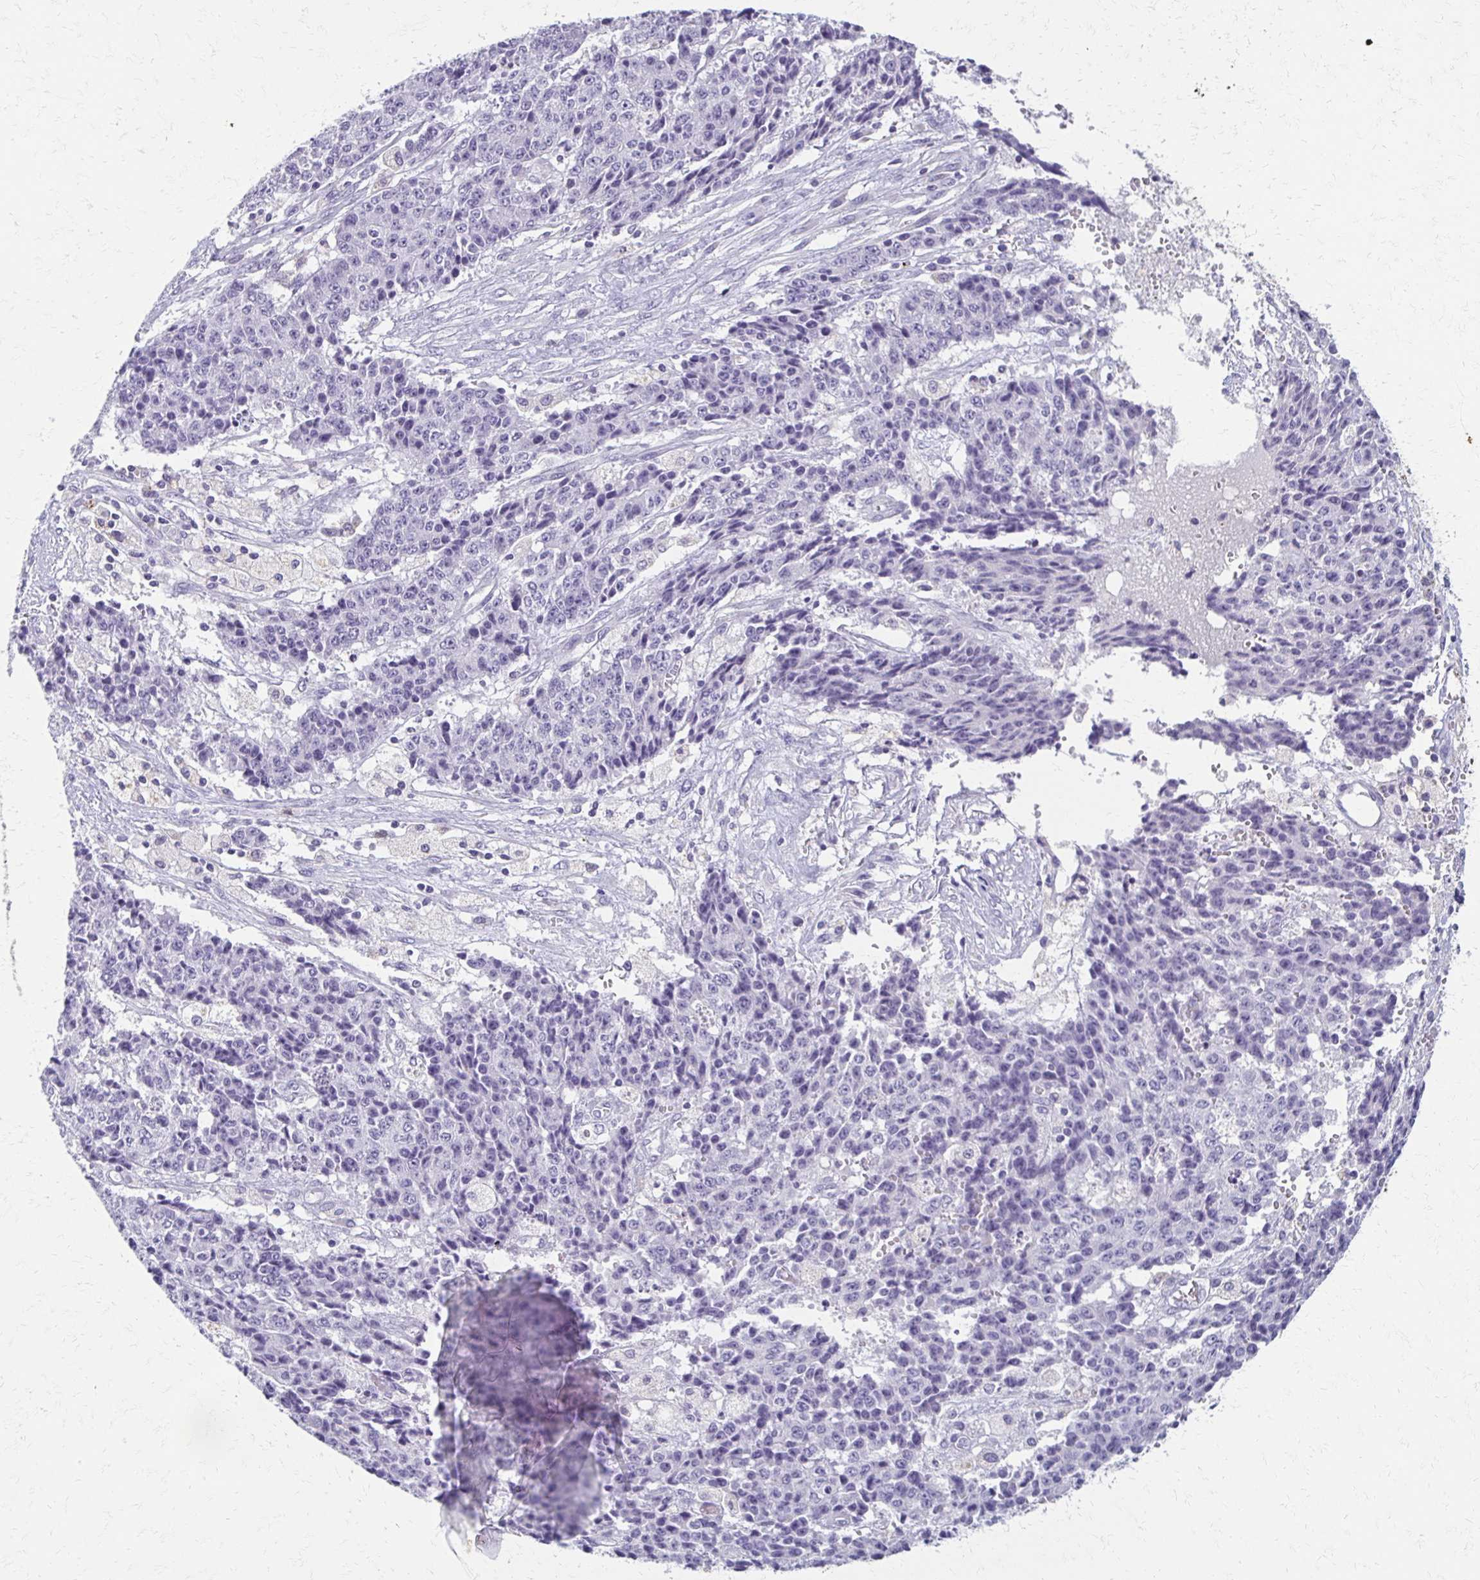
{"staining": {"intensity": "negative", "quantity": "none", "location": "none"}, "tissue": "ovarian cancer", "cell_type": "Tumor cells", "image_type": "cancer", "snomed": [{"axis": "morphology", "description": "Carcinoma, endometroid"}, {"axis": "topography", "description": "Ovary"}], "caption": "An image of ovarian cancer (endometroid carcinoma) stained for a protein exhibits no brown staining in tumor cells.", "gene": "BBS12", "patient": {"sex": "female", "age": 42}}